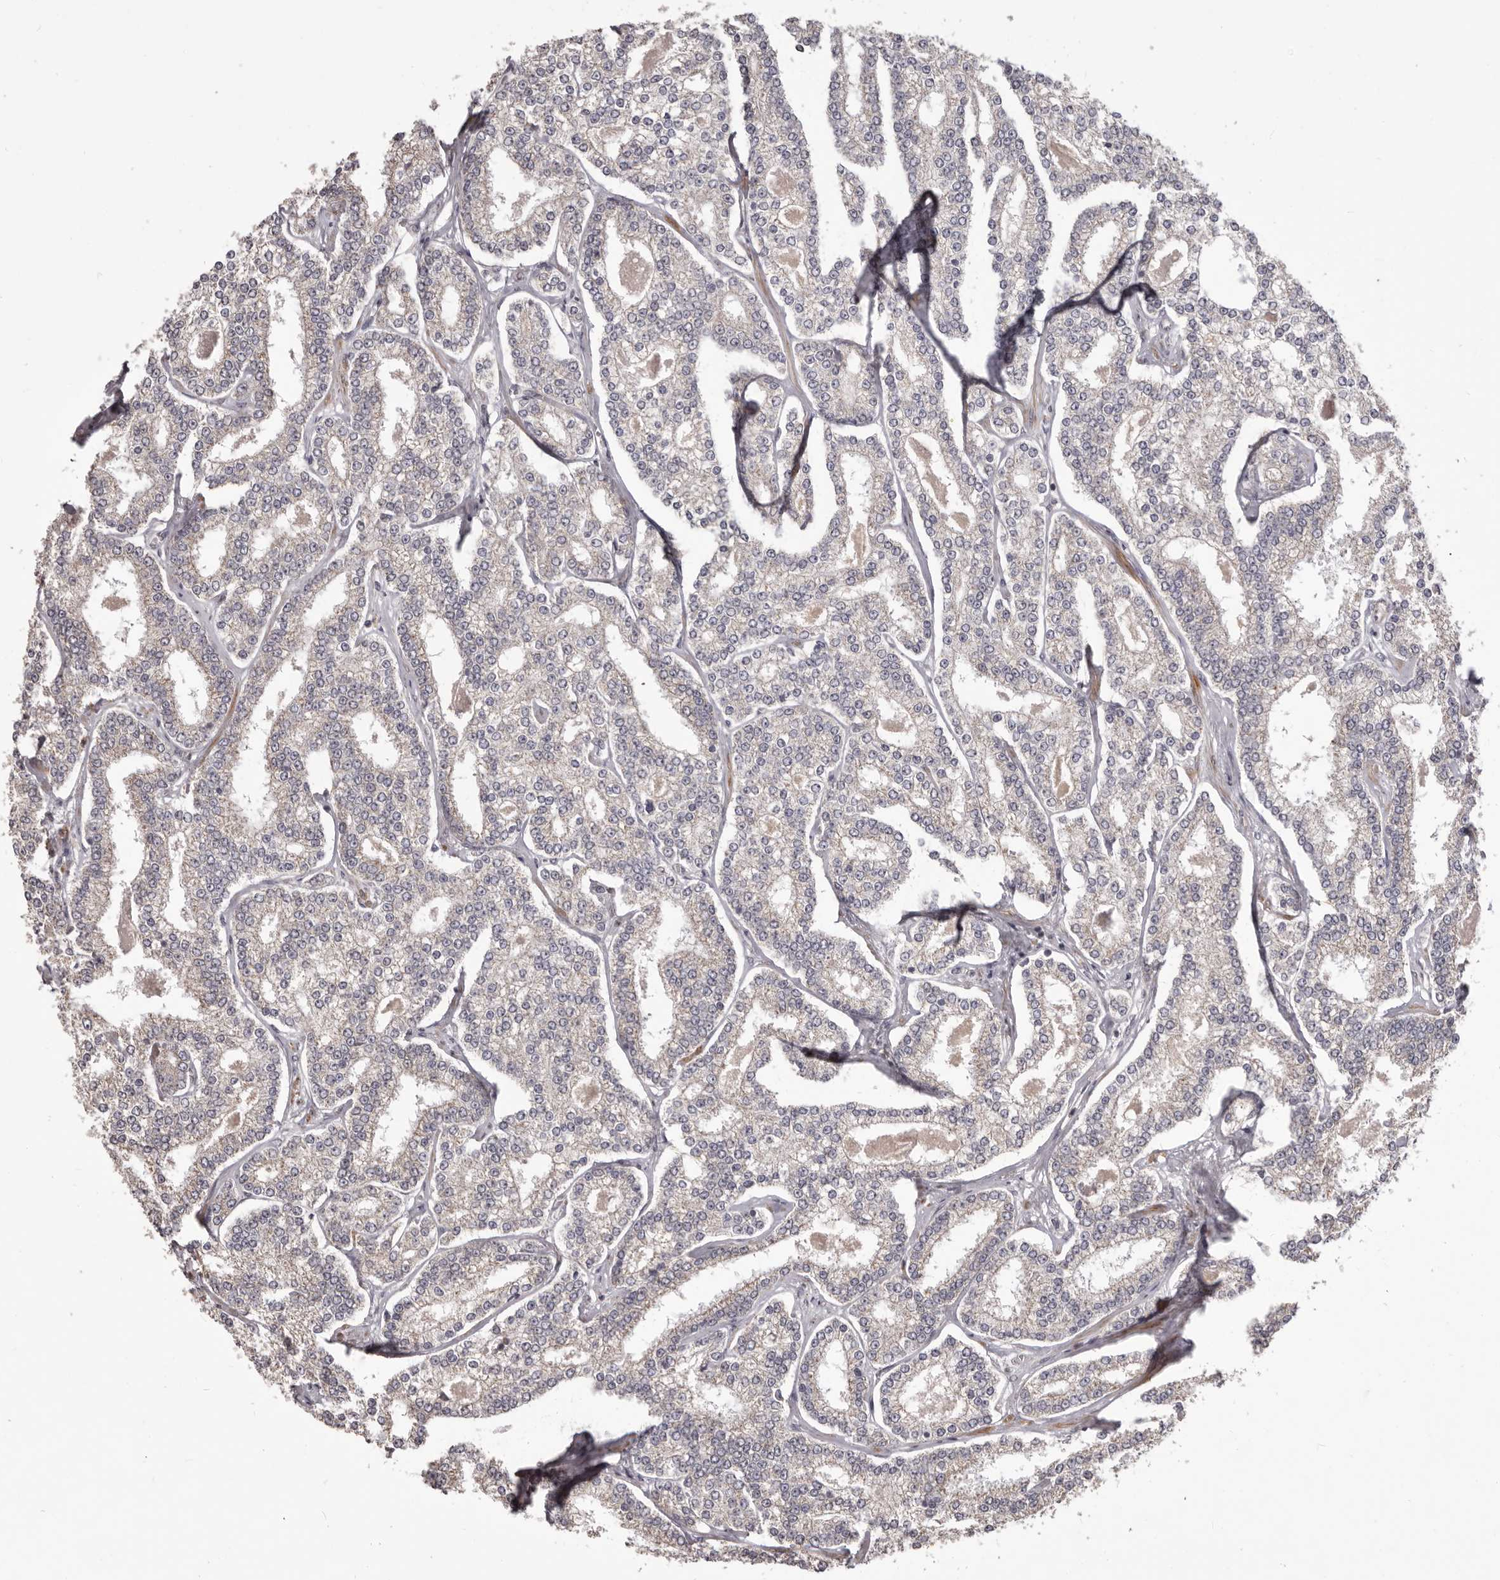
{"staining": {"intensity": "weak", "quantity": "<25%", "location": "cytoplasmic/membranous"}, "tissue": "prostate cancer", "cell_type": "Tumor cells", "image_type": "cancer", "snomed": [{"axis": "morphology", "description": "Normal tissue, NOS"}, {"axis": "morphology", "description": "Adenocarcinoma, High grade"}, {"axis": "topography", "description": "Prostate"}], "caption": "IHC micrograph of high-grade adenocarcinoma (prostate) stained for a protein (brown), which shows no positivity in tumor cells.", "gene": "HRH1", "patient": {"sex": "male", "age": 83}}